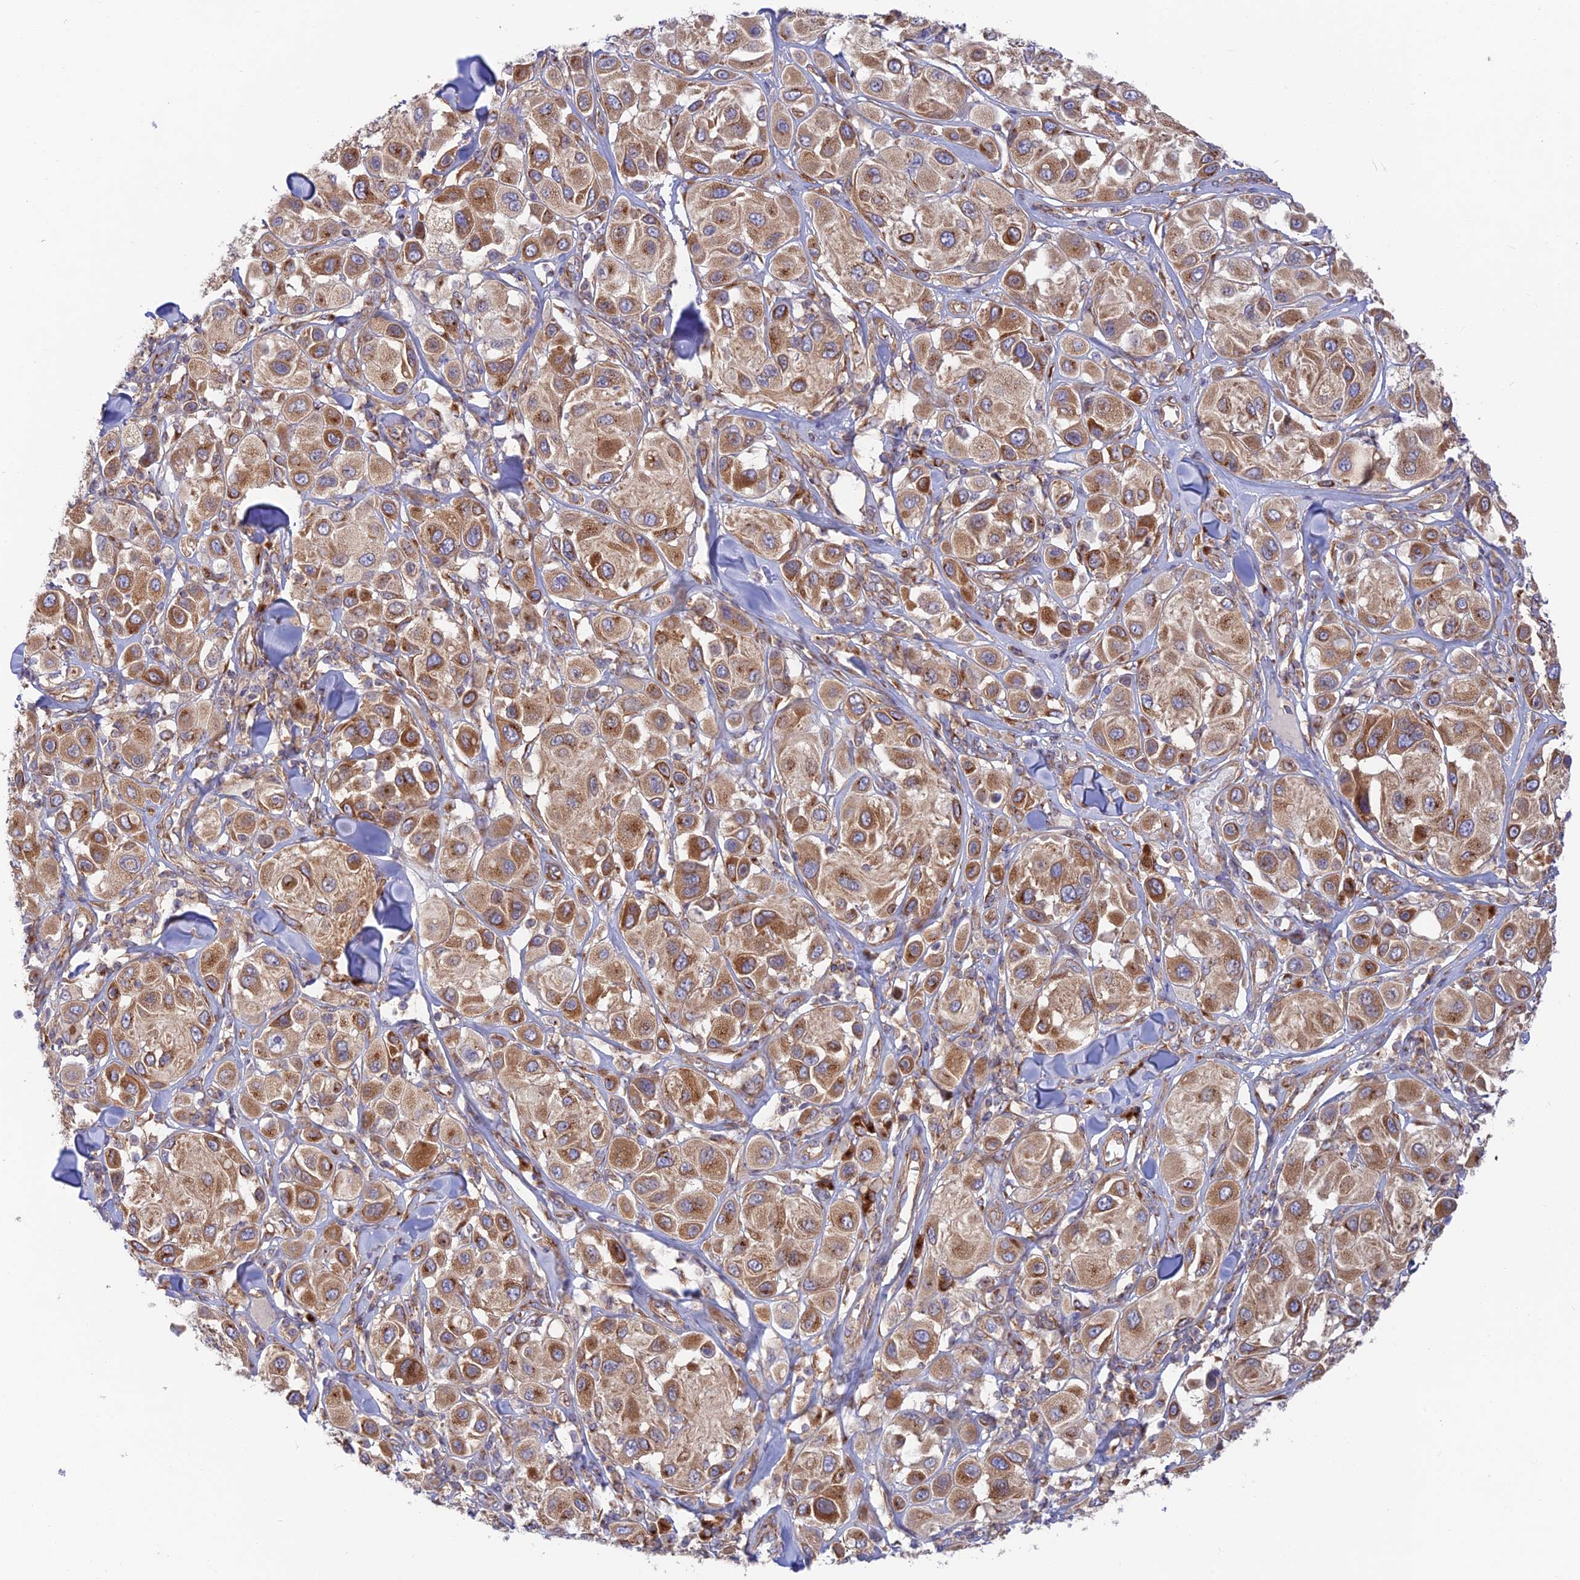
{"staining": {"intensity": "moderate", "quantity": ">75%", "location": "cytoplasmic/membranous"}, "tissue": "melanoma", "cell_type": "Tumor cells", "image_type": "cancer", "snomed": [{"axis": "morphology", "description": "Malignant melanoma, Metastatic site"}, {"axis": "topography", "description": "Skin"}], "caption": "Immunohistochemical staining of melanoma displays medium levels of moderate cytoplasmic/membranous protein staining in about >75% of tumor cells. Immunohistochemistry (ihc) stains the protein in brown and the nuclei are stained blue.", "gene": "GOLGA3", "patient": {"sex": "male", "age": 41}}